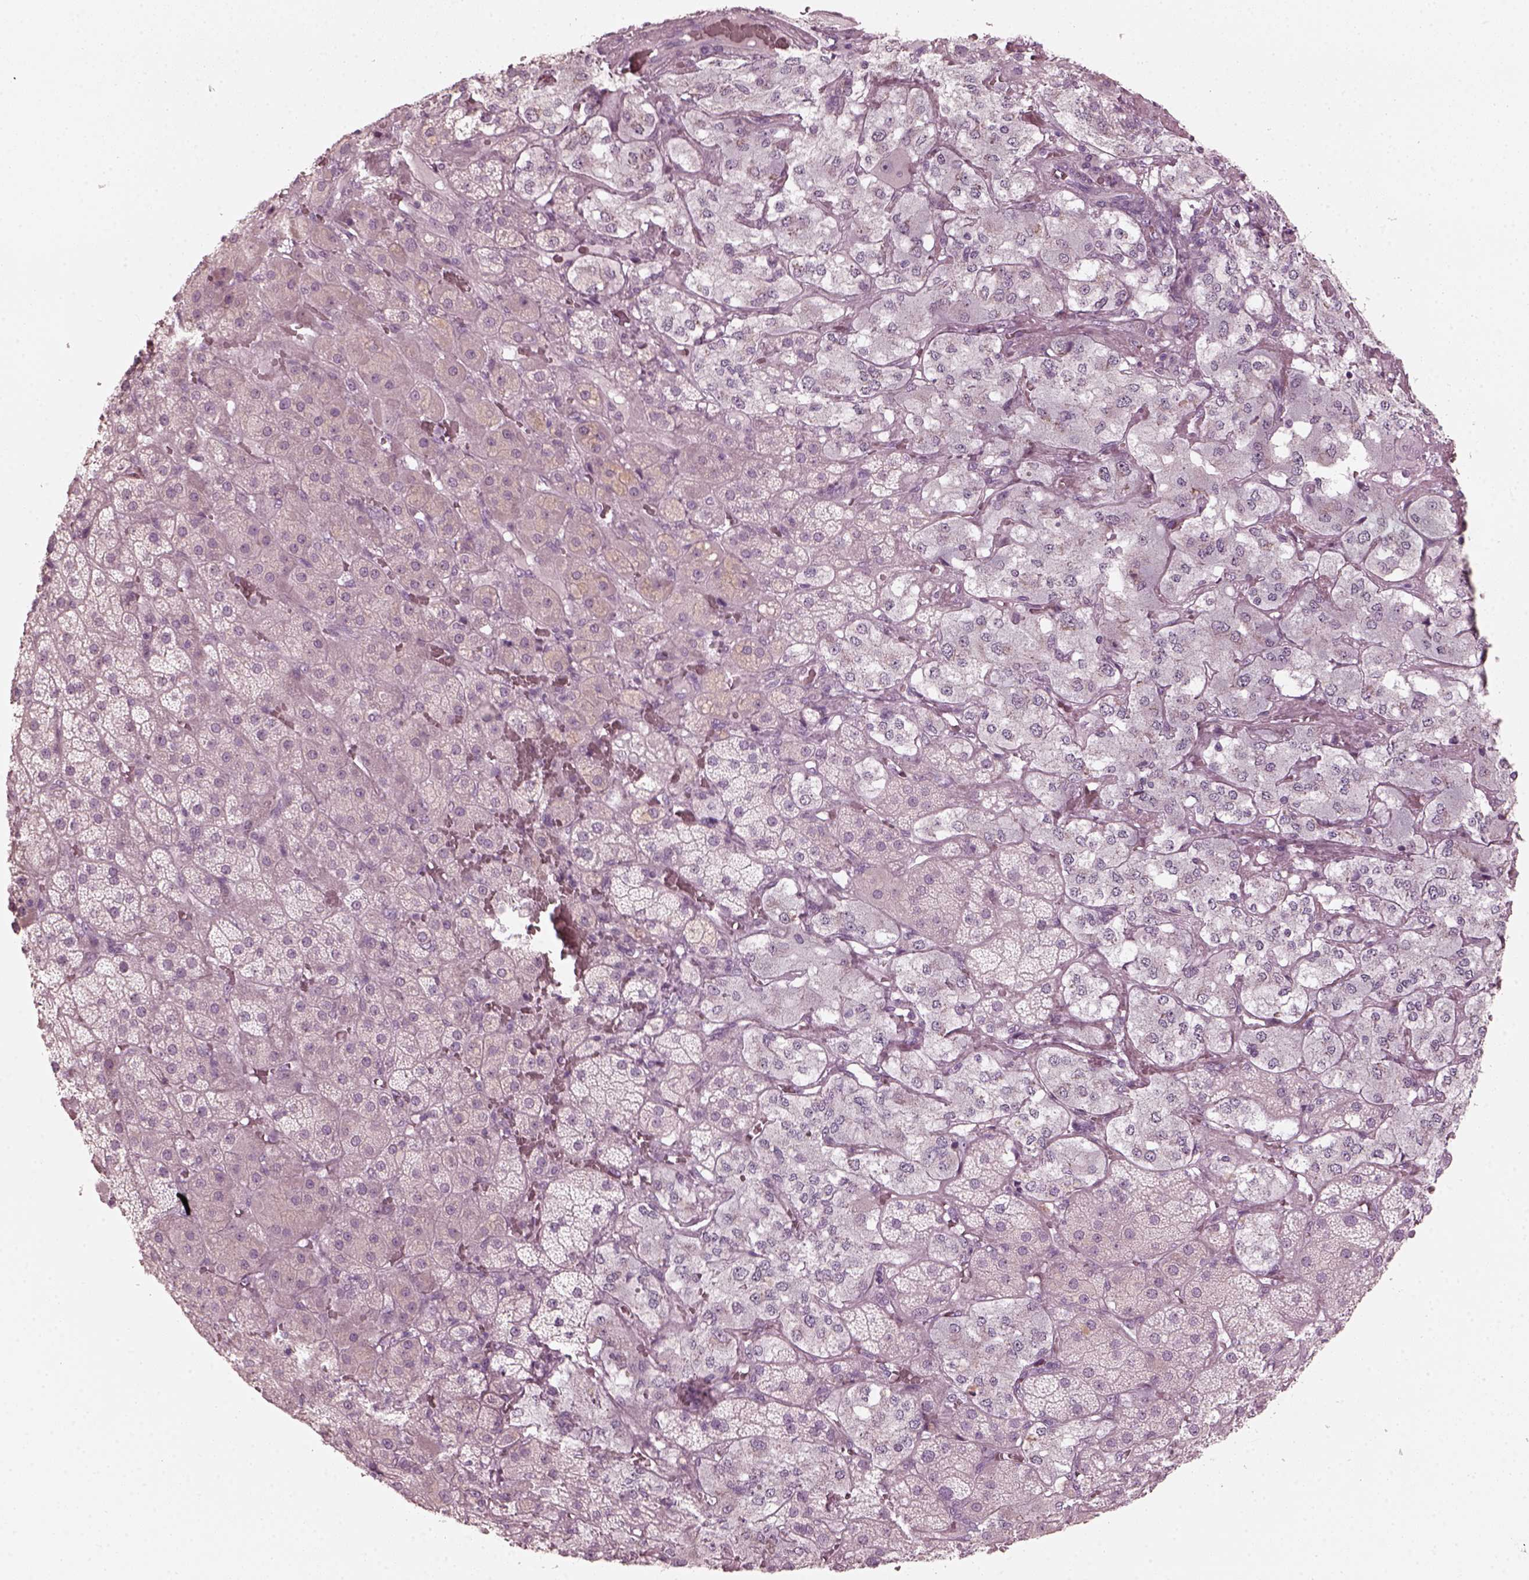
{"staining": {"intensity": "negative", "quantity": "none", "location": "none"}, "tissue": "adrenal gland", "cell_type": "Glandular cells", "image_type": "normal", "snomed": [{"axis": "morphology", "description": "Normal tissue, NOS"}, {"axis": "topography", "description": "Adrenal gland"}], "caption": "Glandular cells are negative for brown protein staining in normal adrenal gland. (Brightfield microscopy of DAB (3,3'-diaminobenzidine) immunohistochemistry (IHC) at high magnification).", "gene": "SAXO2", "patient": {"sex": "male", "age": 57}}